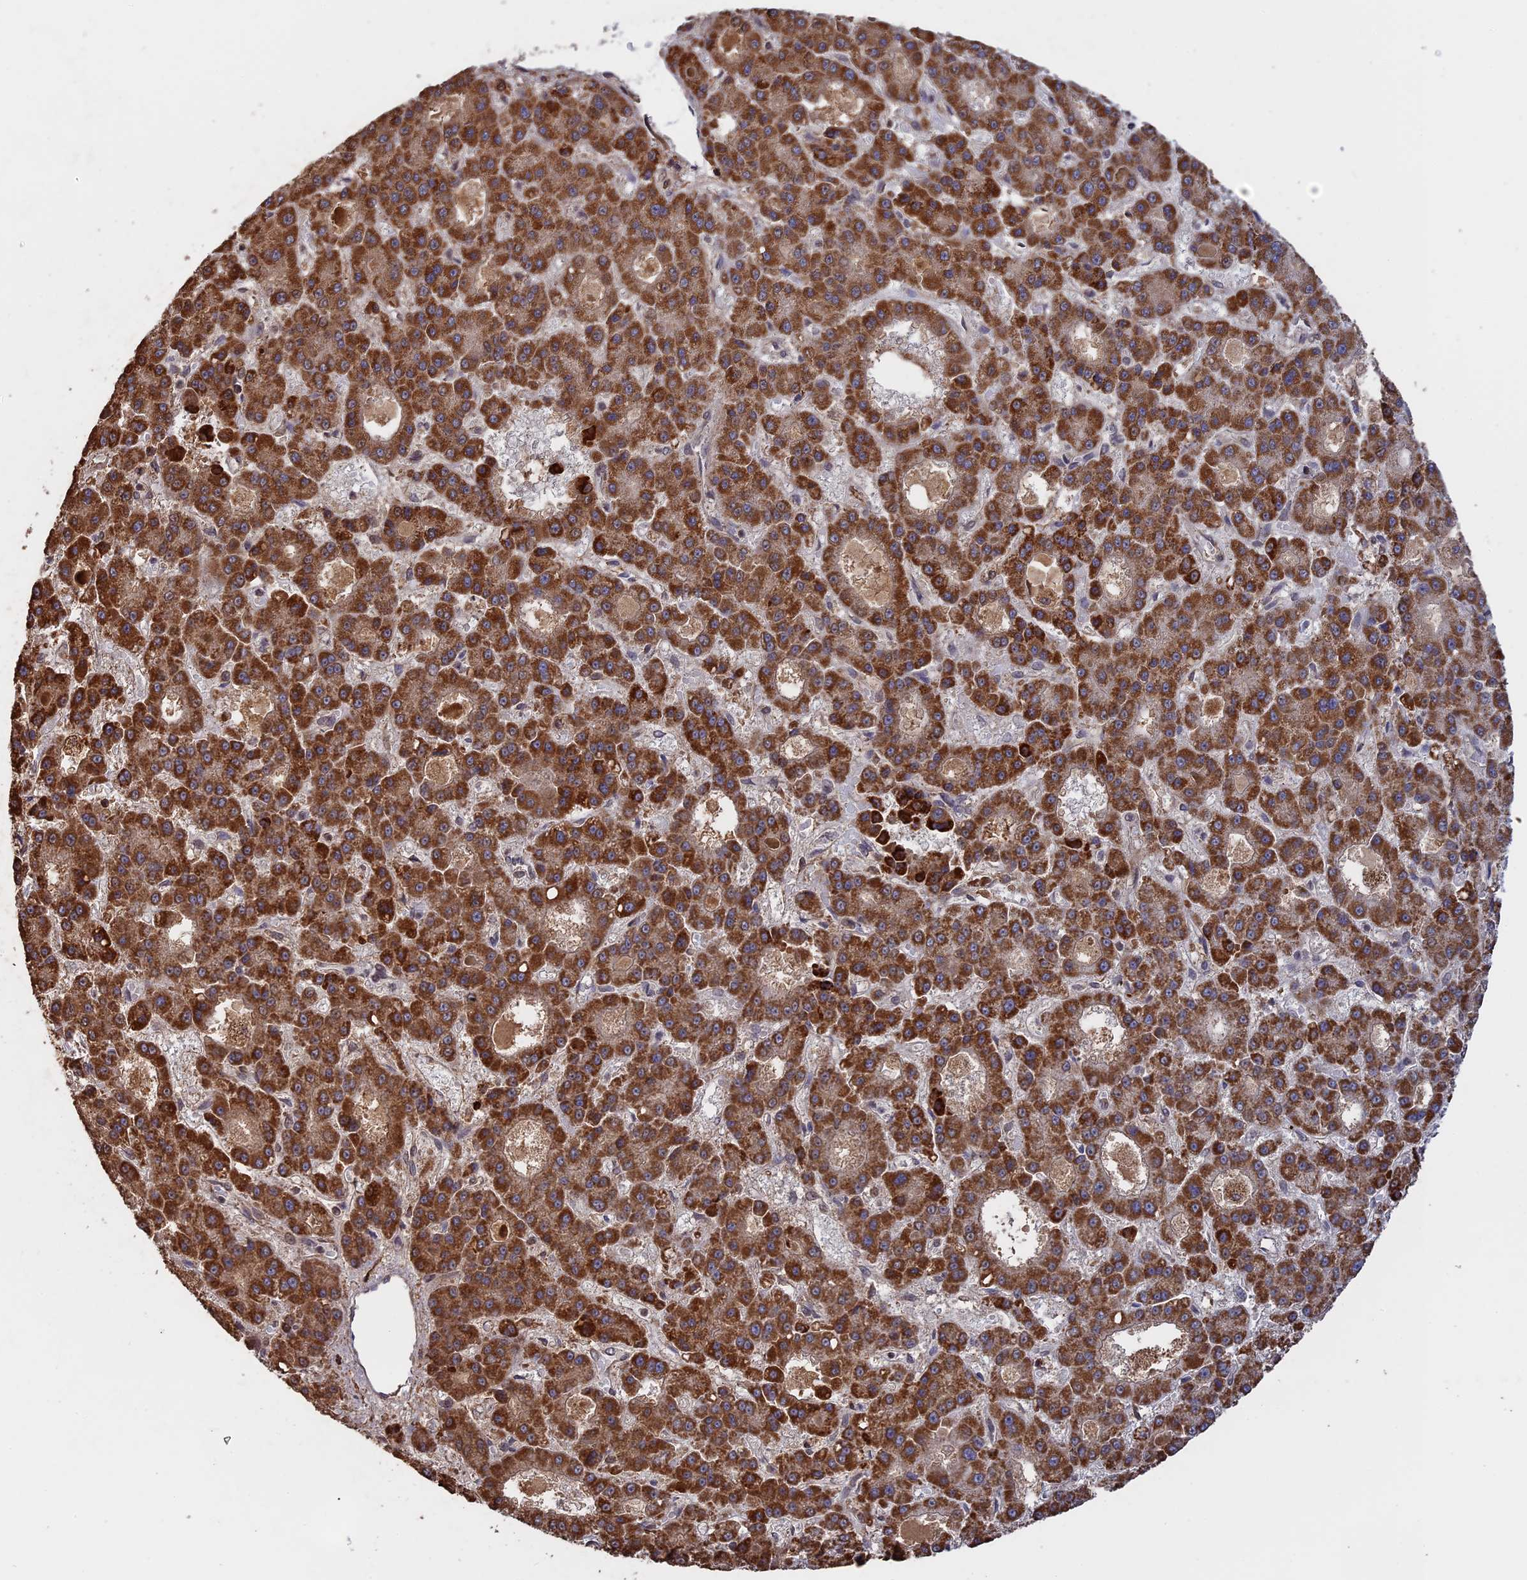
{"staining": {"intensity": "strong", "quantity": ">75%", "location": "cytoplasmic/membranous"}, "tissue": "liver cancer", "cell_type": "Tumor cells", "image_type": "cancer", "snomed": [{"axis": "morphology", "description": "Carcinoma, Hepatocellular, NOS"}, {"axis": "topography", "description": "Liver"}], "caption": "The photomicrograph displays a brown stain indicating the presence of a protein in the cytoplasmic/membranous of tumor cells in hepatocellular carcinoma (liver).", "gene": "FAM210B", "patient": {"sex": "male", "age": 70}}